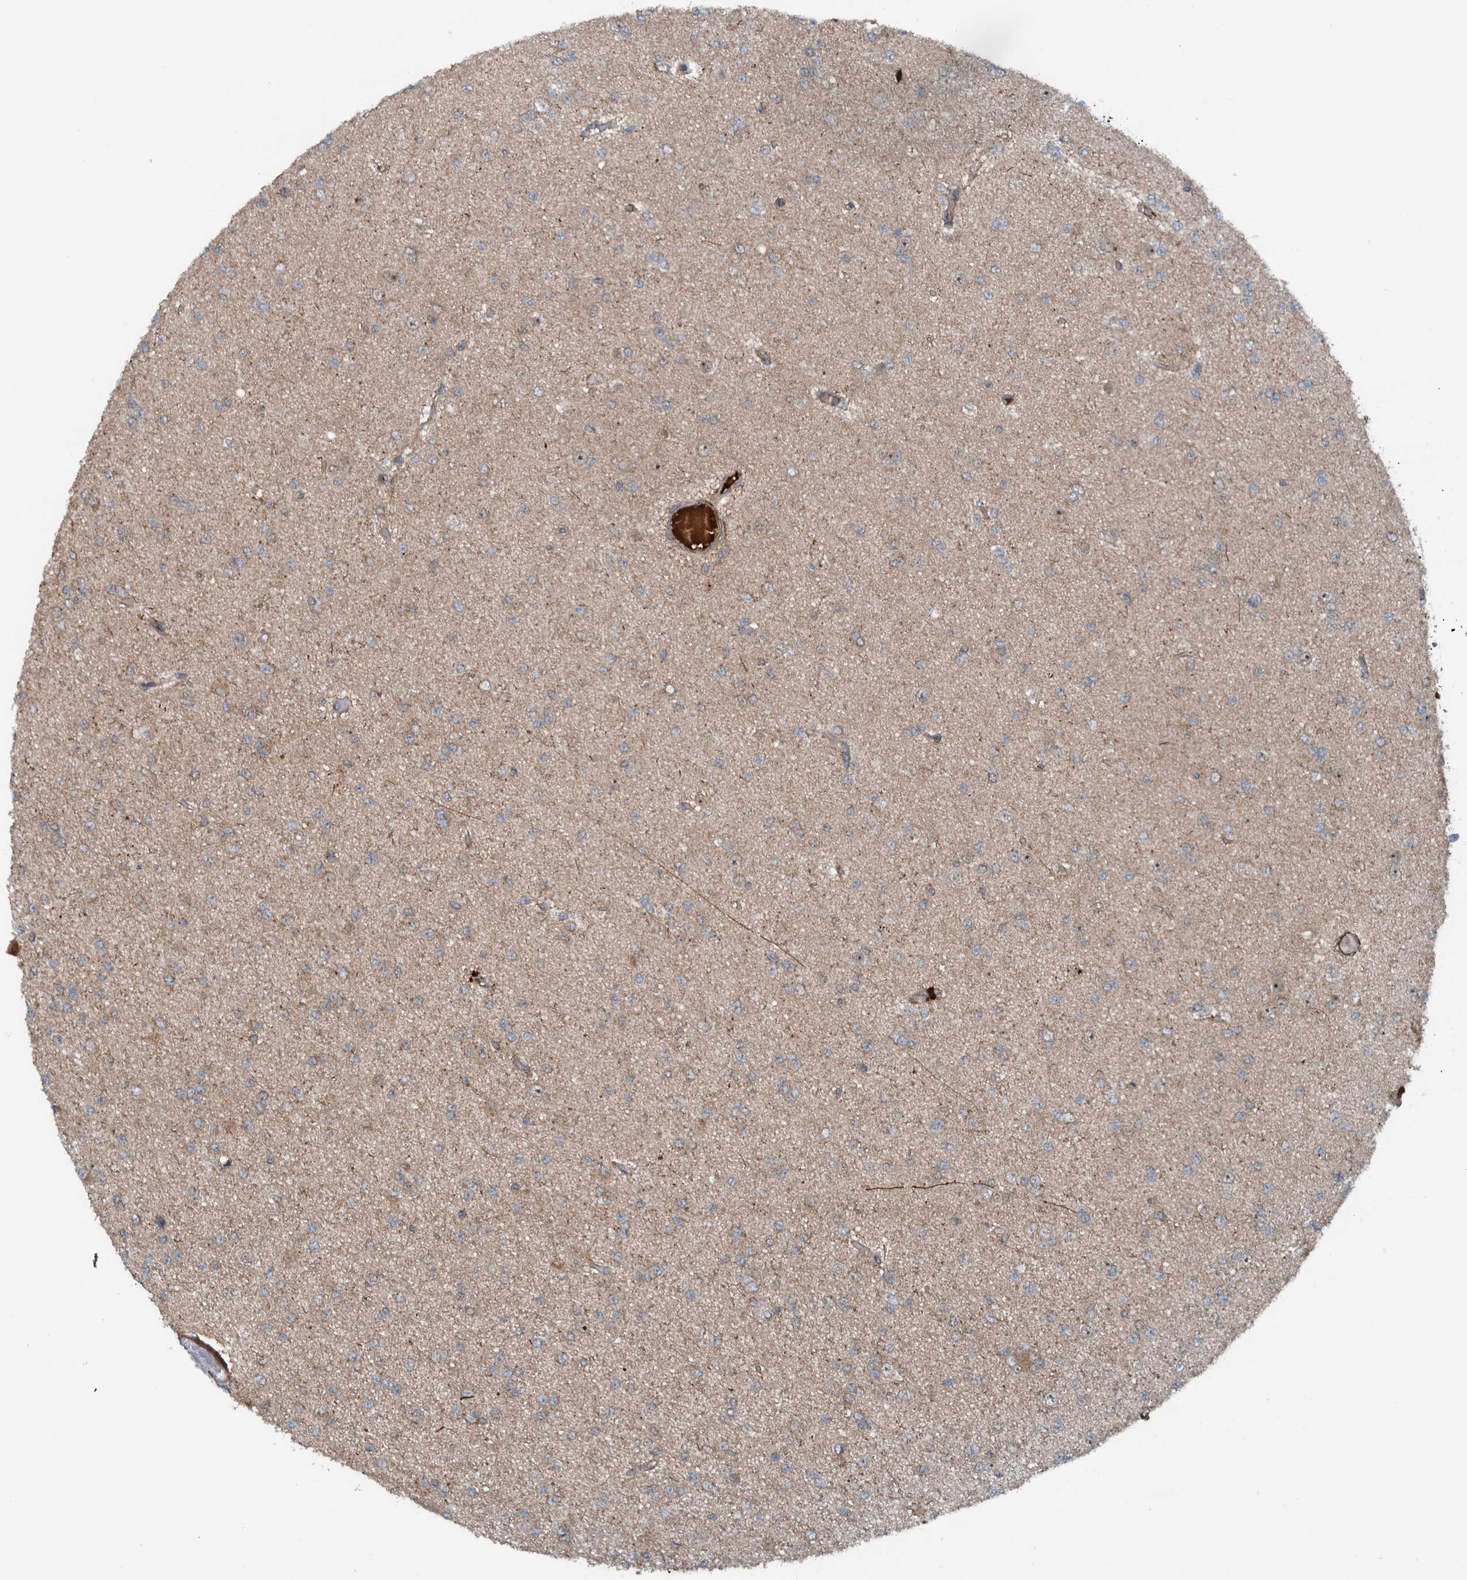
{"staining": {"intensity": "weak", "quantity": ">75%", "location": "cytoplasmic/membranous"}, "tissue": "glioma", "cell_type": "Tumor cells", "image_type": "cancer", "snomed": [{"axis": "morphology", "description": "Glioma, malignant, Low grade"}, {"axis": "topography", "description": "Brain"}], "caption": "Human glioma stained for a protein (brown) exhibits weak cytoplasmic/membranous positive positivity in approximately >75% of tumor cells.", "gene": "CUEDC1", "patient": {"sex": "female", "age": 22}}